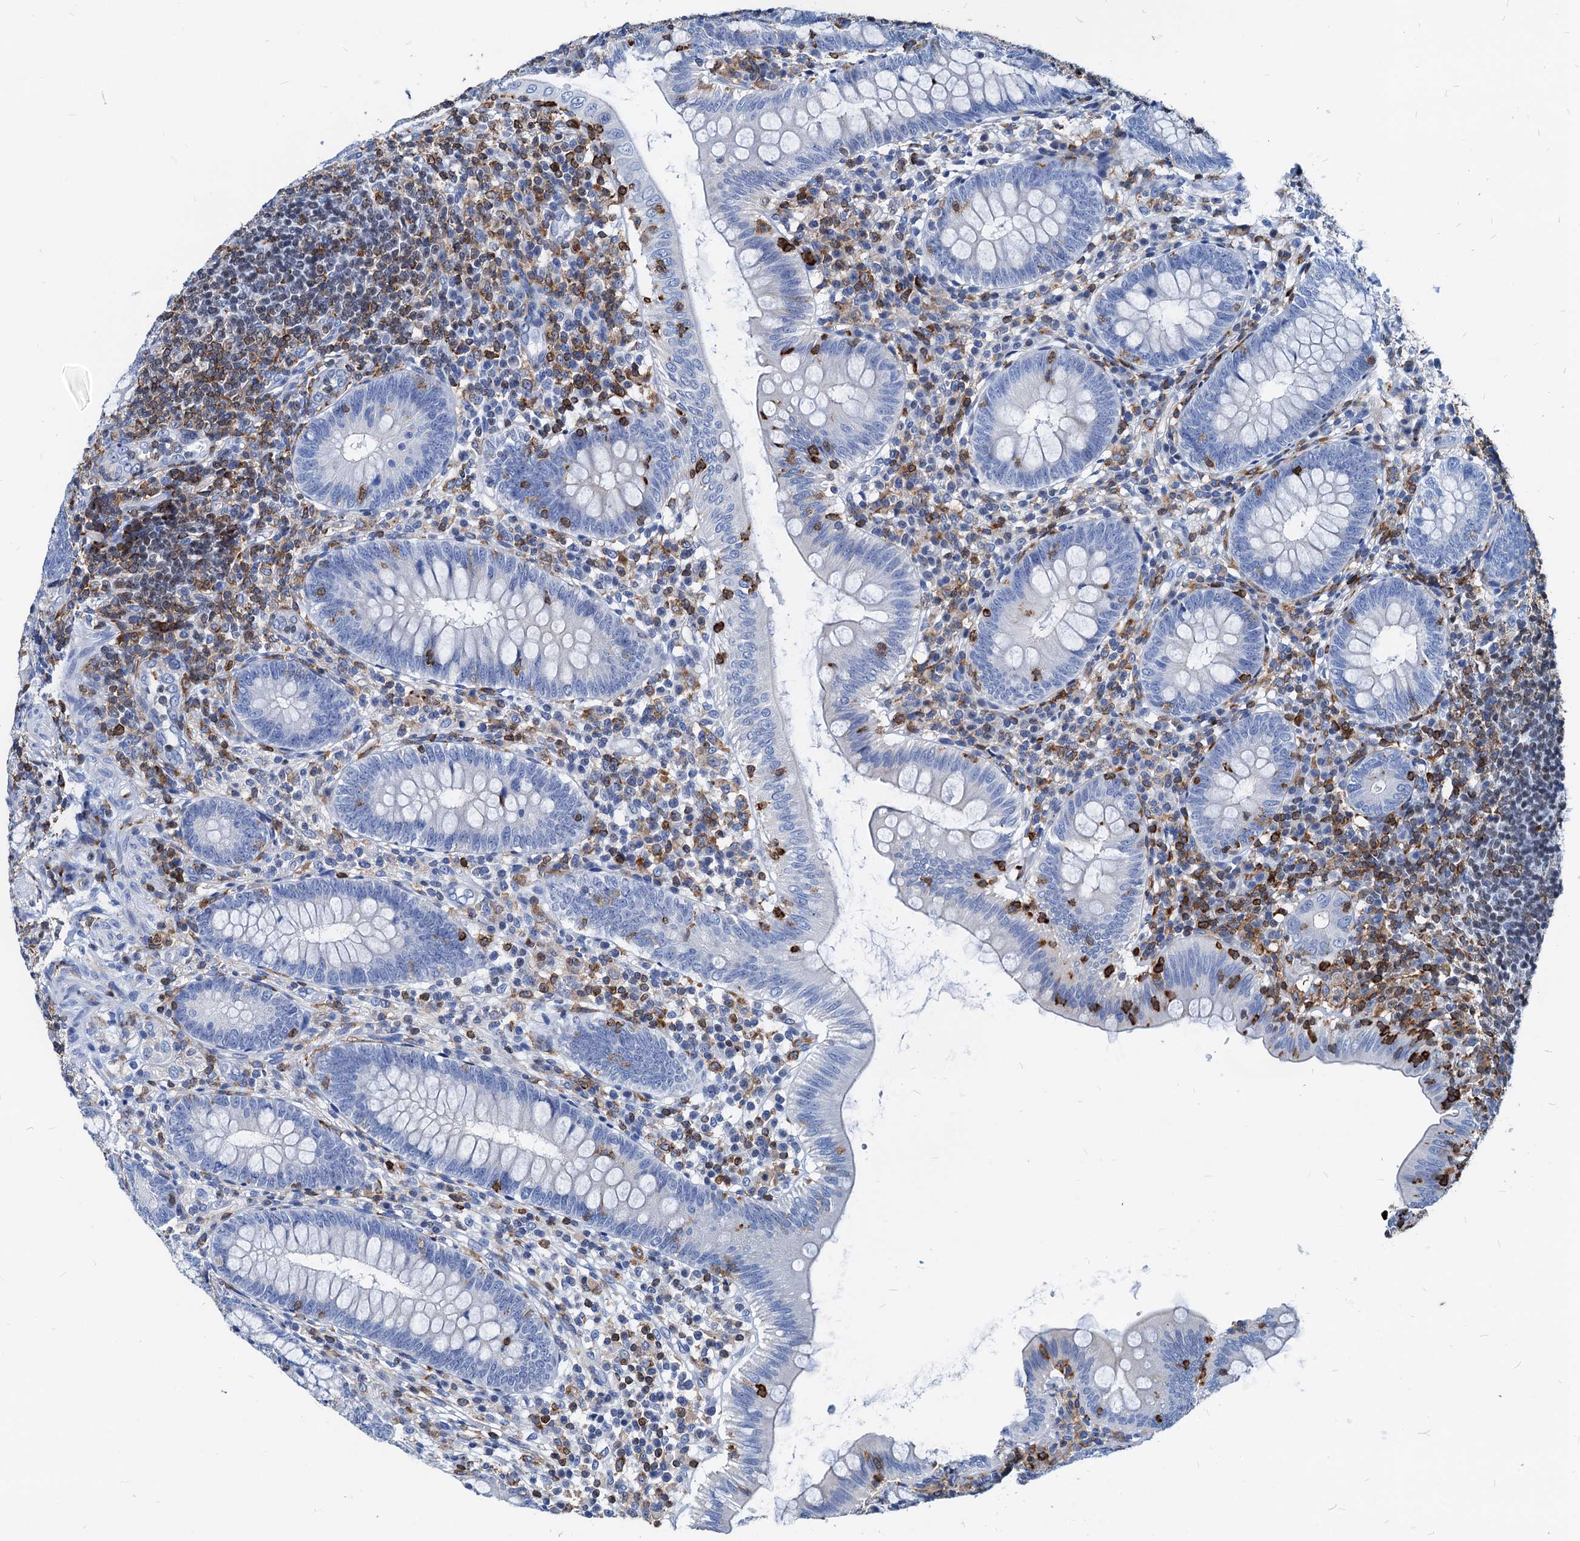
{"staining": {"intensity": "negative", "quantity": "none", "location": "none"}, "tissue": "appendix", "cell_type": "Glandular cells", "image_type": "normal", "snomed": [{"axis": "morphology", "description": "Normal tissue, NOS"}, {"axis": "topography", "description": "Appendix"}], "caption": "IHC histopathology image of normal human appendix stained for a protein (brown), which demonstrates no expression in glandular cells.", "gene": "LCP2", "patient": {"sex": "male", "age": 14}}